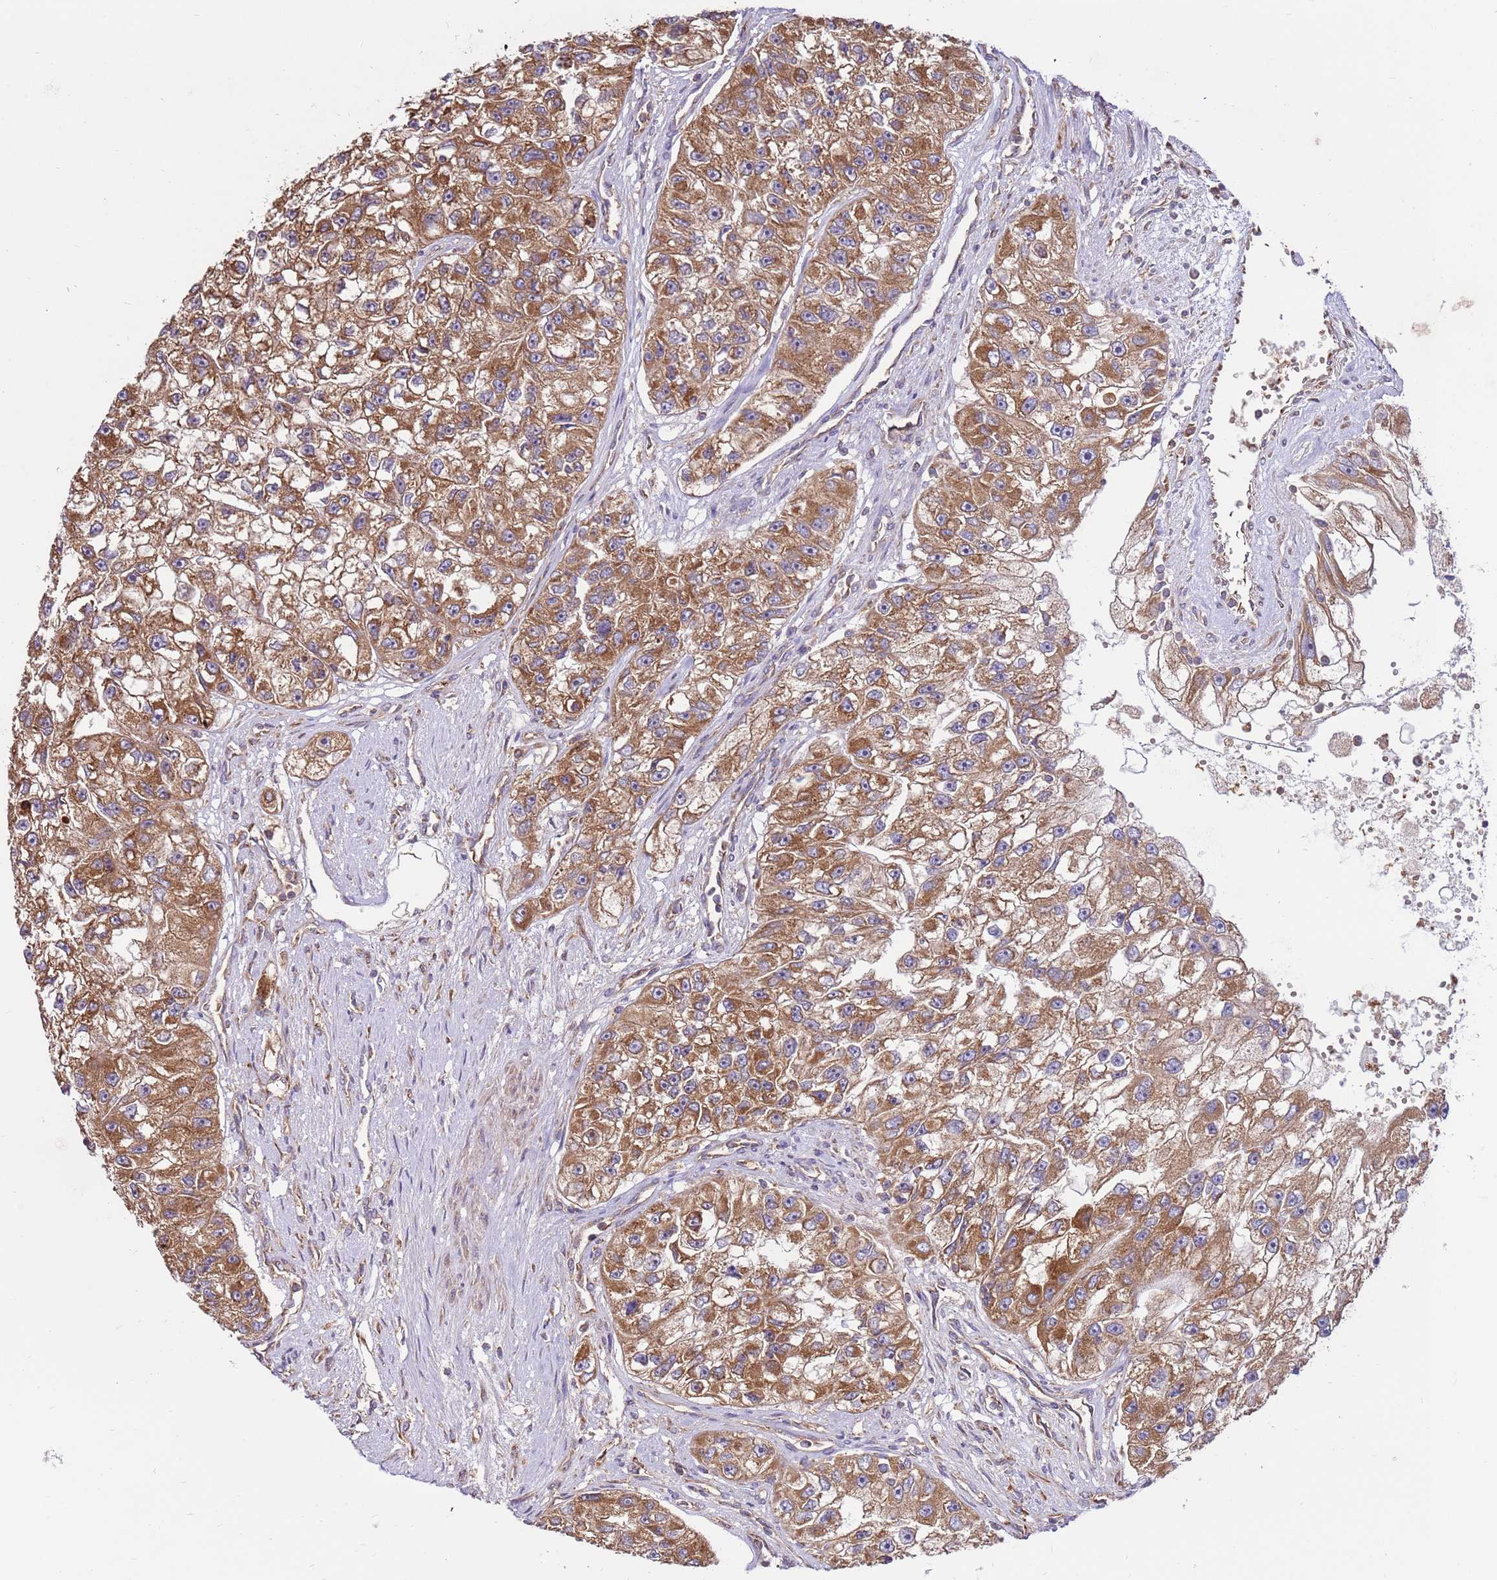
{"staining": {"intensity": "moderate", "quantity": ">75%", "location": "cytoplasmic/membranous"}, "tissue": "renal cancer", "cell_type": "Tumor cells", "image_type": "cancer", "snomed": [{"axis": "morphology", "description": "Adenocarcinoma, NOS"}, {"axis": "topography", "description": "Kidney"}], "caption": "Renal cancer (adenocarcinoma) stained with a brown dye reveals moderate cytoplasmic/membranous positive staining in approximately >75% of tumor cells.", "gene": "SLC44A5", "patient": {"sex": "male", "age": 63}}